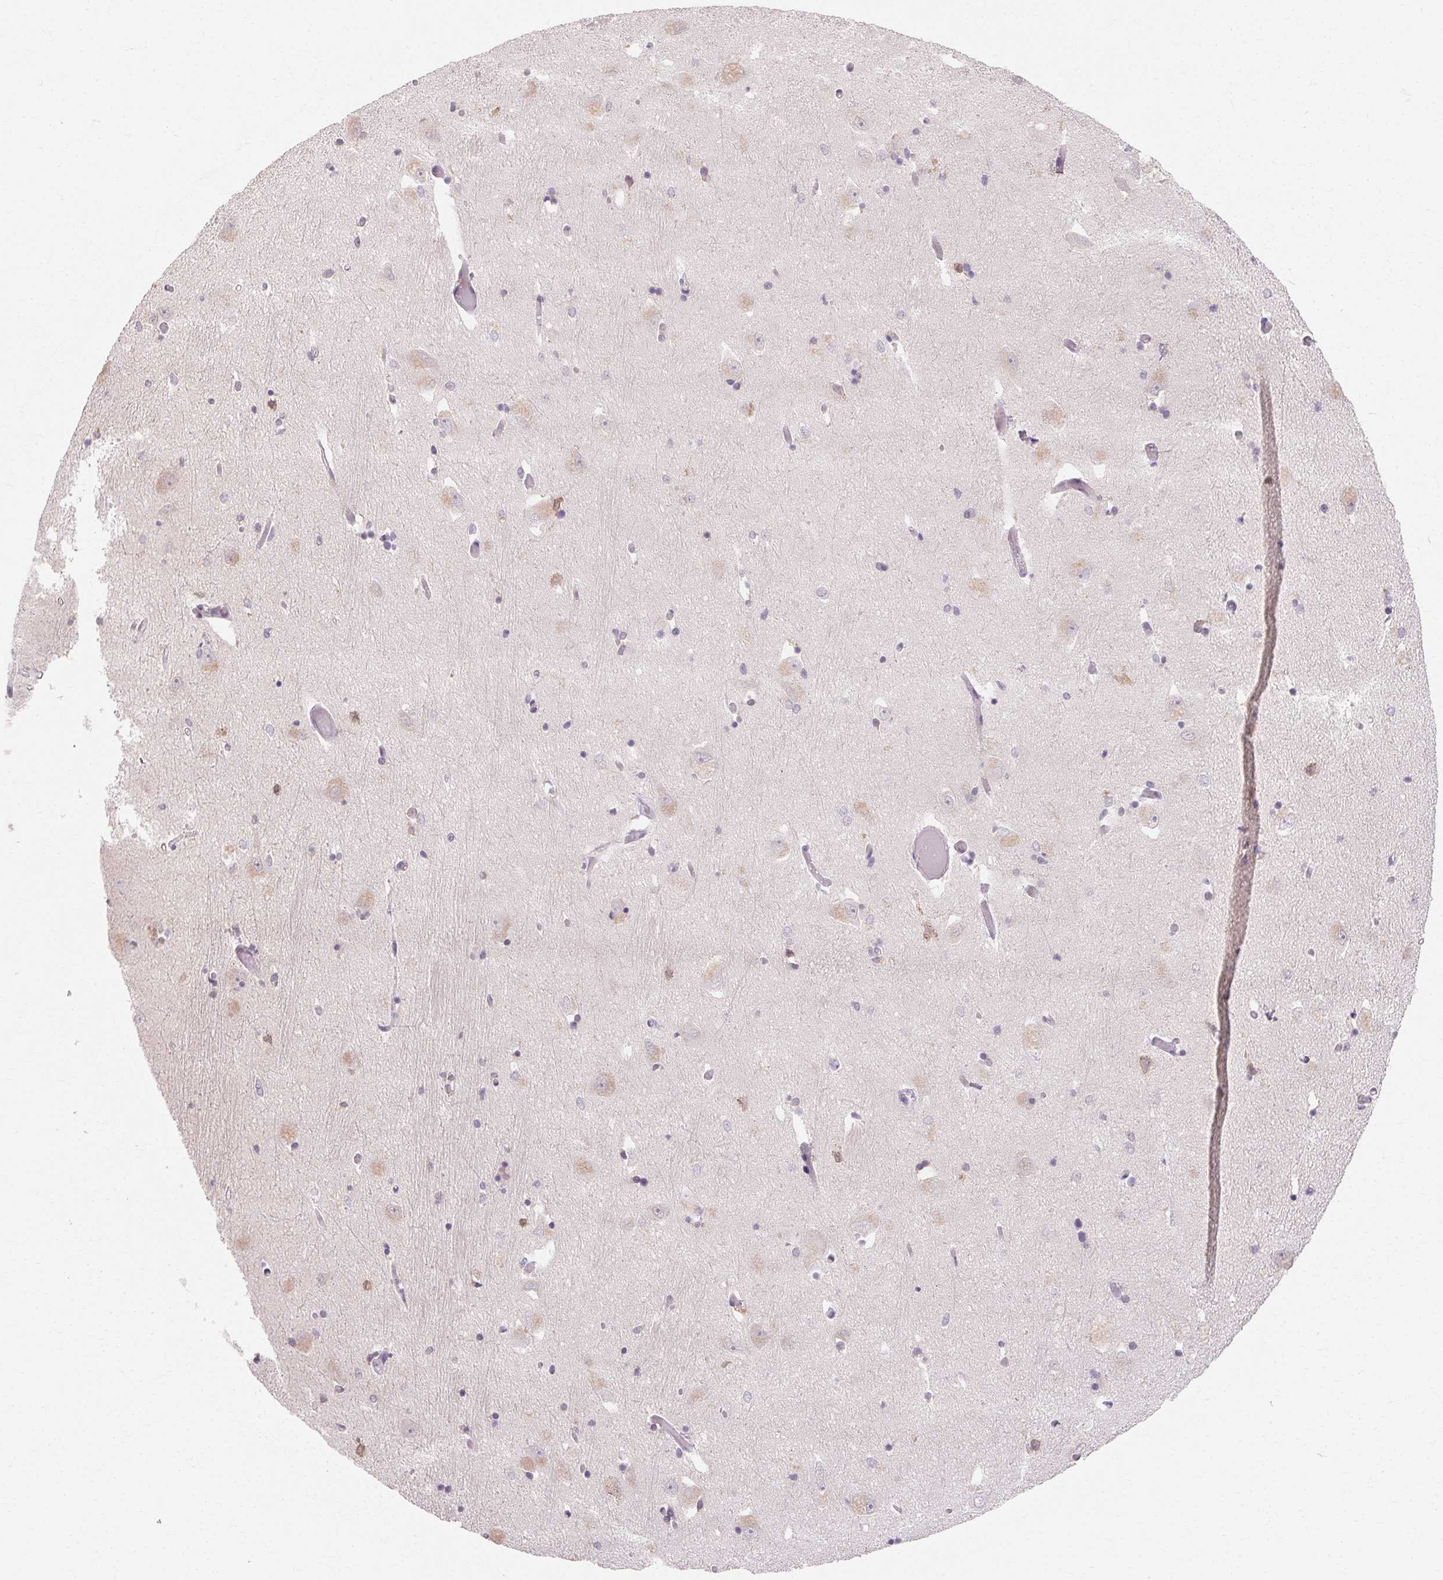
{"staining": {"intensity": "weak", "quantity": "<25%", "location": "cytoplasmic/membranous"}, "tissue": "caudate", "cell_type": "Glial cells", "image_type": "normal", "snomed": [{"axis": "morphology", "description": "Normal tissue, NOS"}, {"axis": "topography", "description": "Lateral ventricle wall"}, {"axis": "topography", "description": "Hippocampus"}], "caption": "This photomicrograph is of unremarkable caudate stained with immunohistochemistry to label a protein in brown with the nuclei are counter-stained blue. There is no expression in glial cells.", "gene": "MAP7D2", "patient": {"sex": "female", "age": 63}}